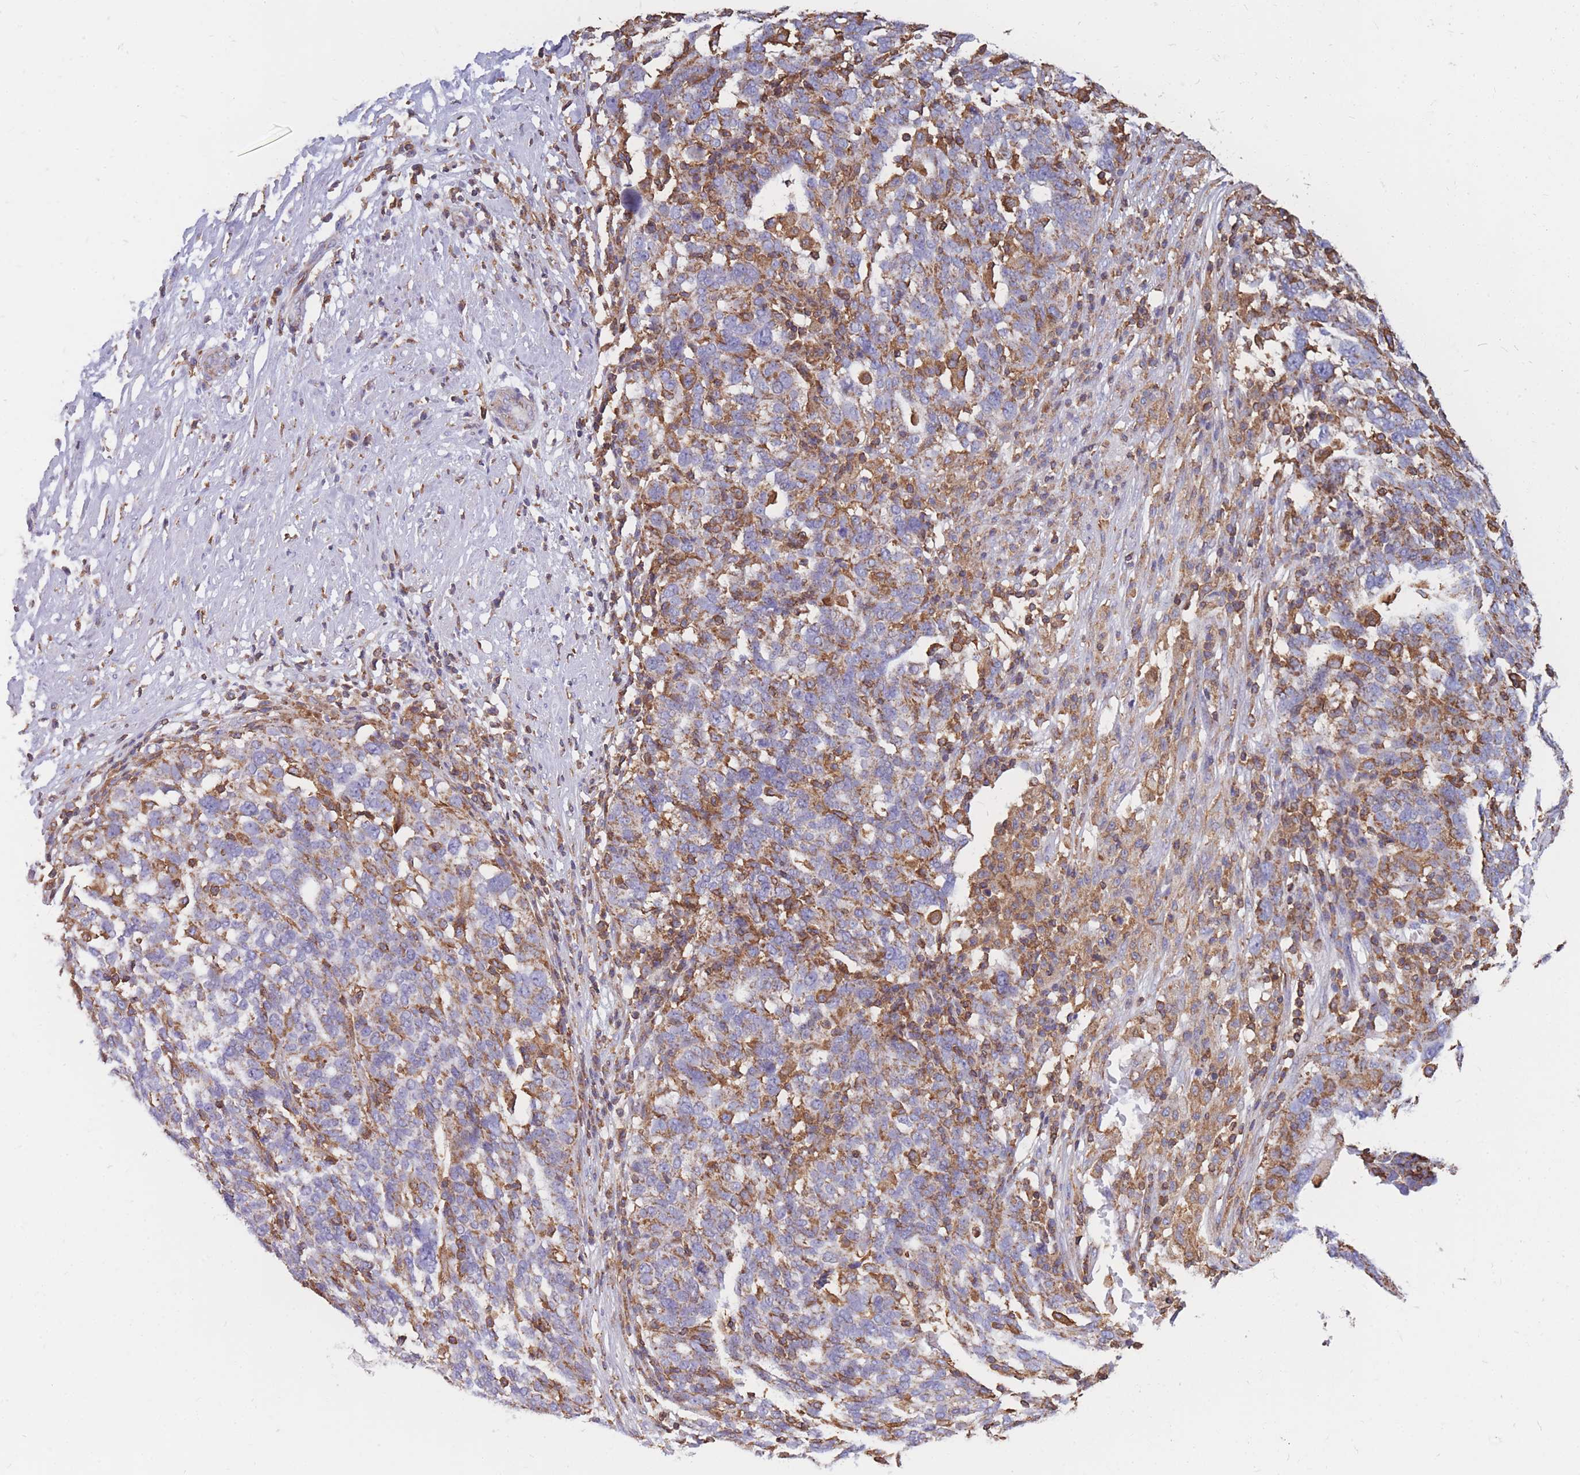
{"staining": {"intensity": "negative", "quantity": "none", "location": "none"}, "tissue": "ovarian cancer", "cell_type": "Tumor cells", "image_type": "cancer", "snomed": [{"axis": "morphology", "description": "Cystadenocarcinoma, serous, NOS"}, {"axis": "topography", "description": "Ovary"}], "caption": "Ovarian cancer (serous cystadenocarcinoma) stained for a protein using IHC demonstrates no positivity tumor cells.", "gene": "MRPL54", "patient": {"sex": "female", "age": 59}}